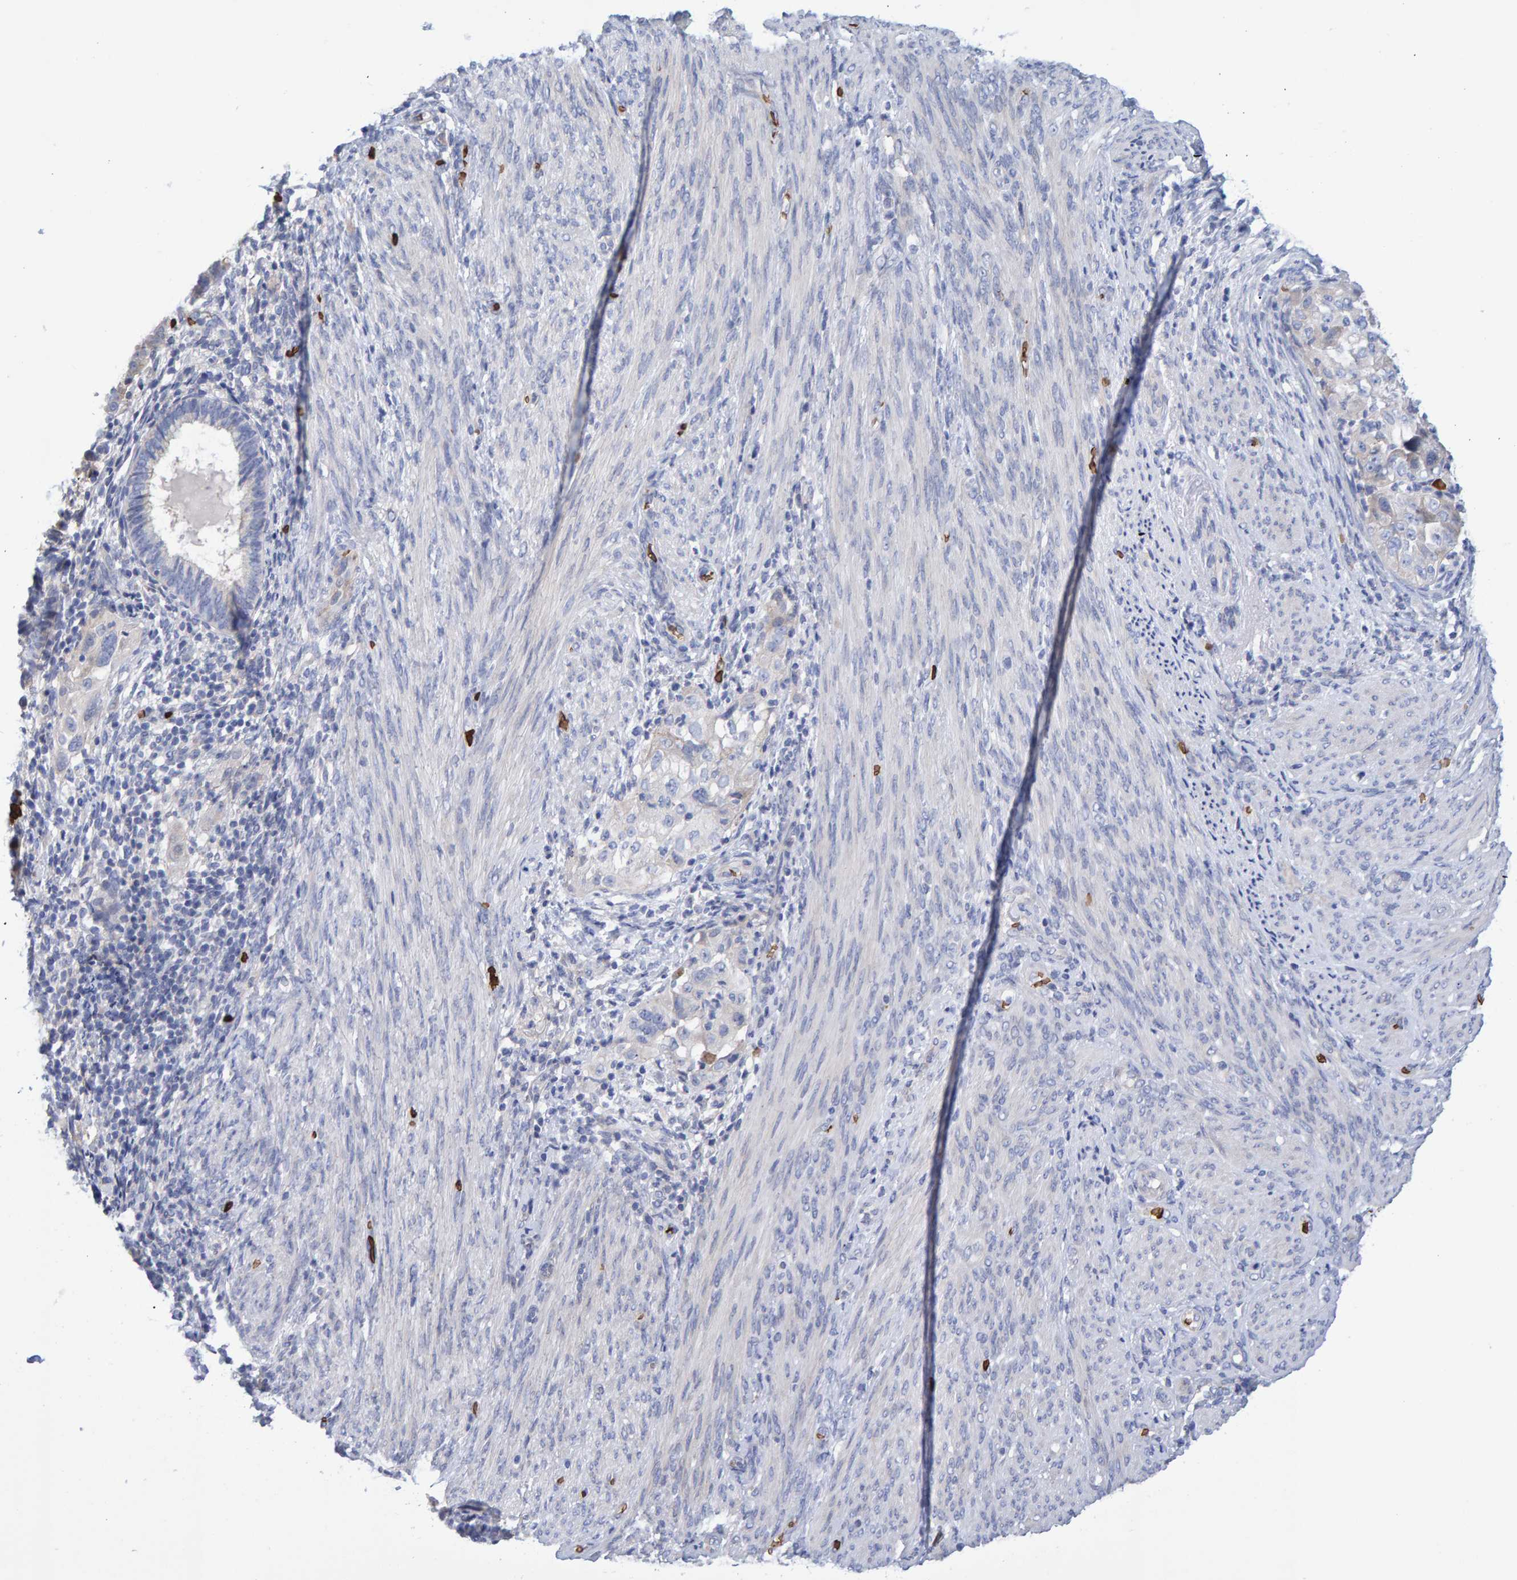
{"staining": {"intensity": "weak", "quantity": "25%-75%", "location": "cytoplasmic/membranous"}, "tissue": "endometrial cancer", "cell_type": "Tumor cells", "image_type": "cancer", "snomed": [{"axis": "morphology", "description": "Adenocarcinoma, NOS"}, {"axis": "topography", "description": "Endometrium"}], "caption": "Endometrial cancer (adenocarcinoma) was stained to show a protein in brown. There is low levels of weak cytoplasmic/membranous staining in about 25%-75% of tumor cells.", "gene": "VPS9D1", "patient": {"sex": "female", "age": 85}}